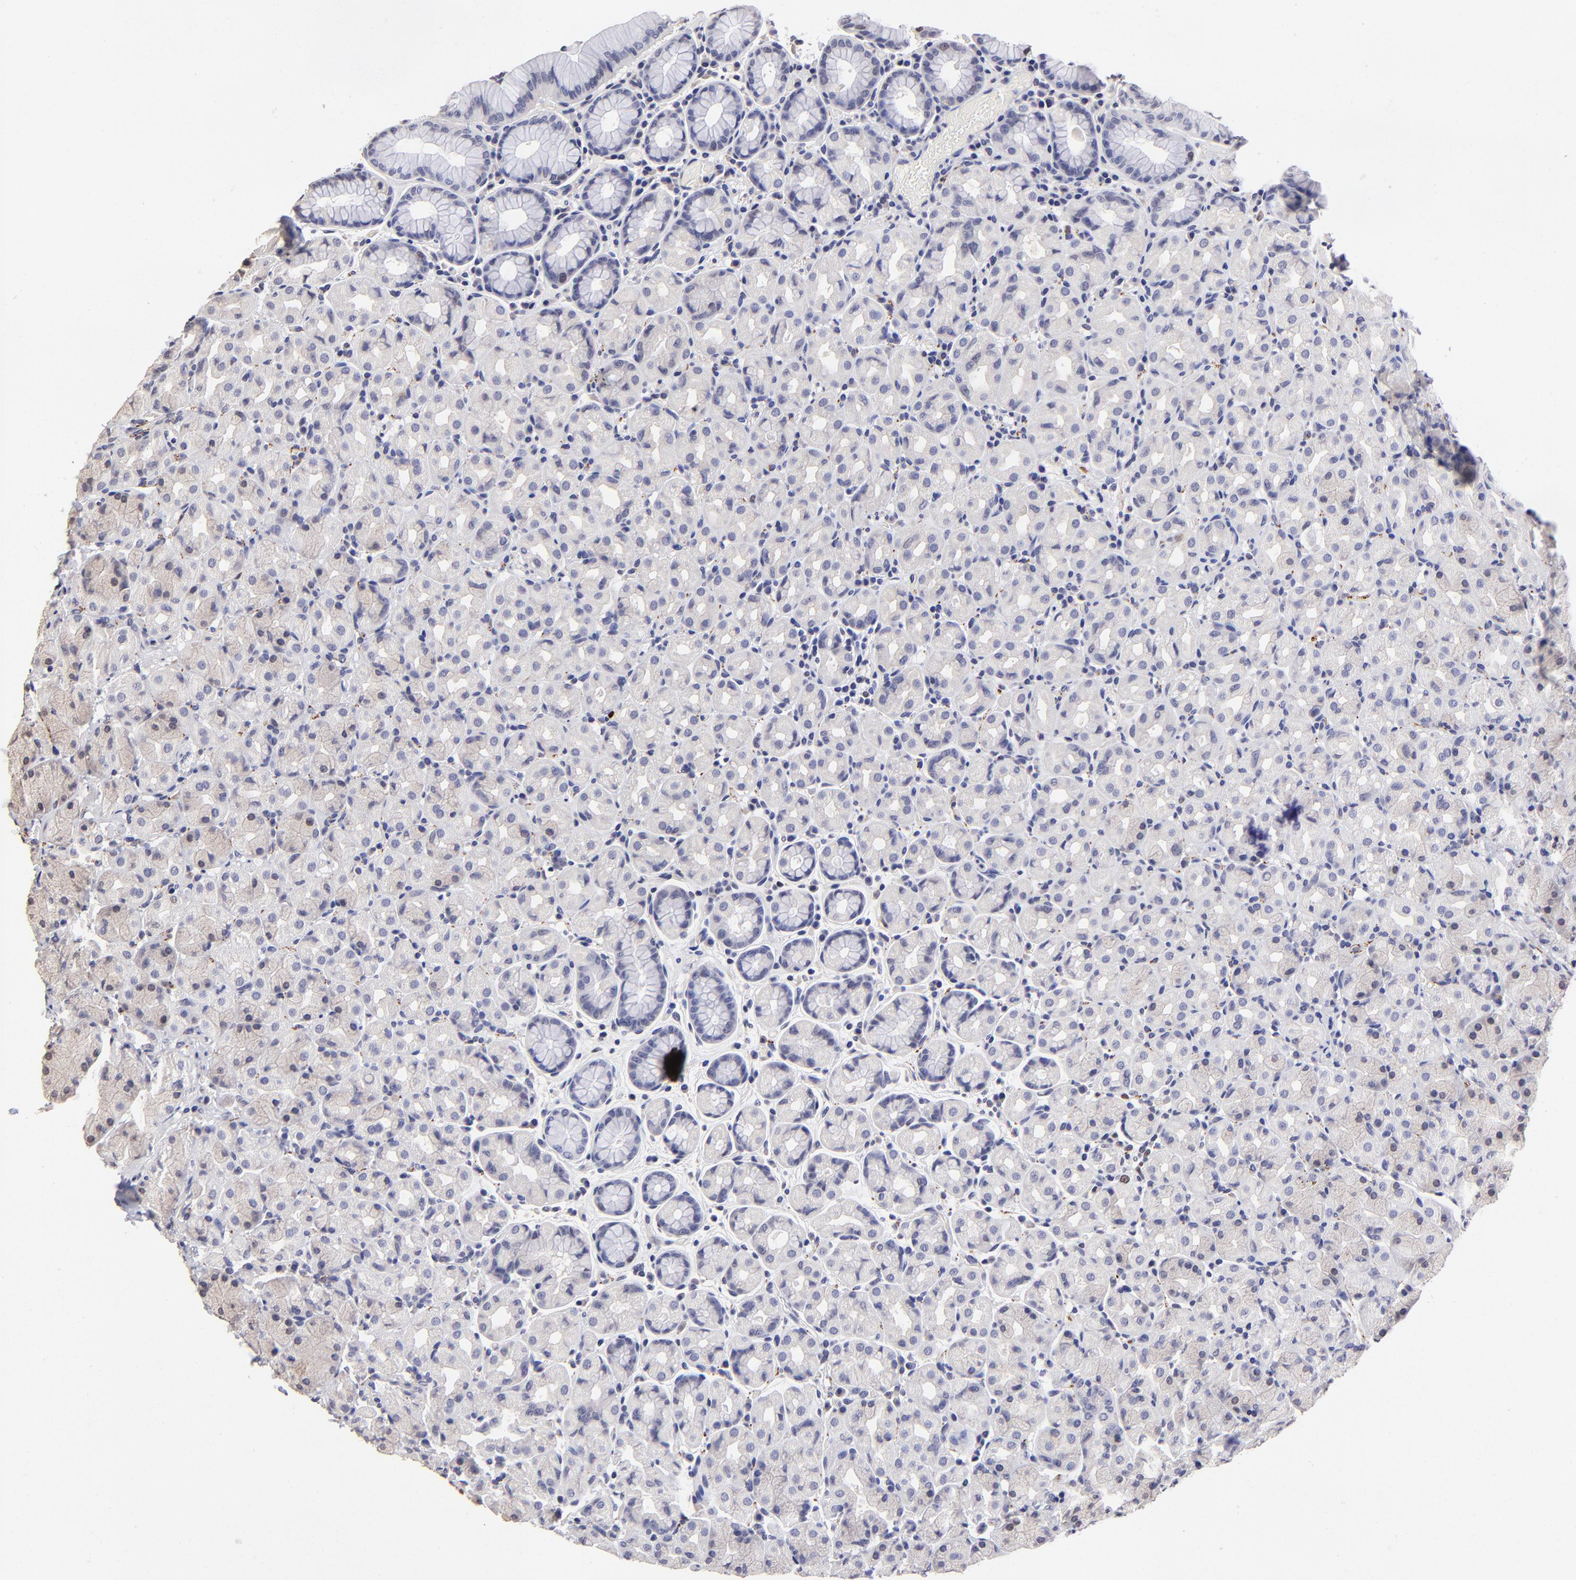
{"staining": {"intensity": "weak", "quantity": "<25%", "location": "nuclear"}, "tissue": "stomach", "cell_type": "Glandular cells", "image_type": "normal", "snomed": [{"axis": "morphology", "description": "Normal tissue, NOS"}, {"axis": "topography", "description": "Stomach, lower"}], "caption": "Immunohistochemical staining of unremarkable human stomach demonstrates no significant staining in glandular cells.", "gene": "DNMT1", "patient": {"sex": "male", "age": 56}}